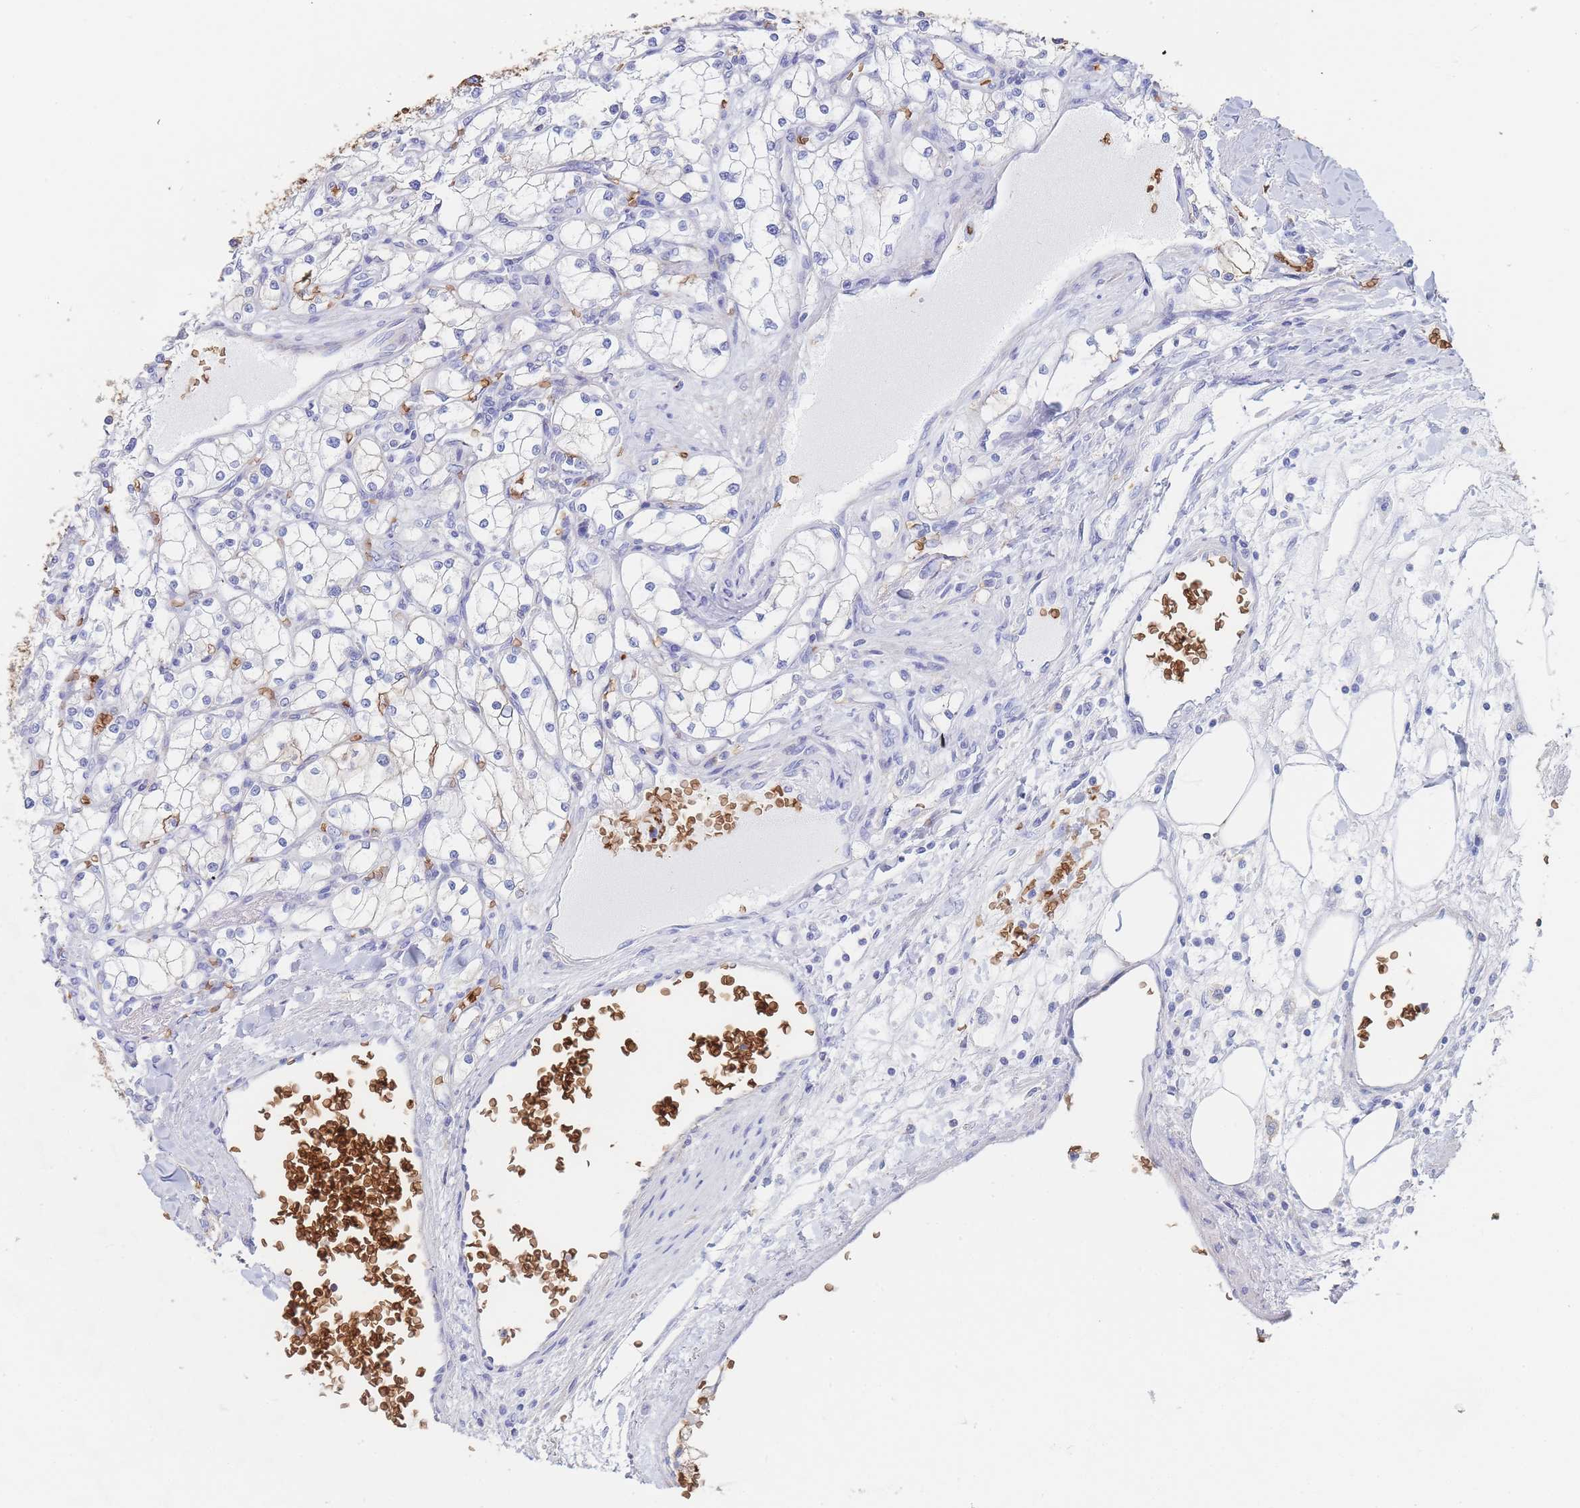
{"staining": {"intensity": "negative", "quantity": "none", "location": "none"}, "tissue": "renal cancer", "cell_type": "Tumor cells", "image_type": "cancer", "snomed": [{"axis": "morphology", "description": "Adenocarcinoma, NOS"}, {"axis": "topography", "description": "Kidney"}], "caption": "Image shows no protein staining in tumor cells of renal cancer (adenocarcinoma) tissue.", "gene": "SLC2A1", "patient": {"sex": "male", "age": 80}}